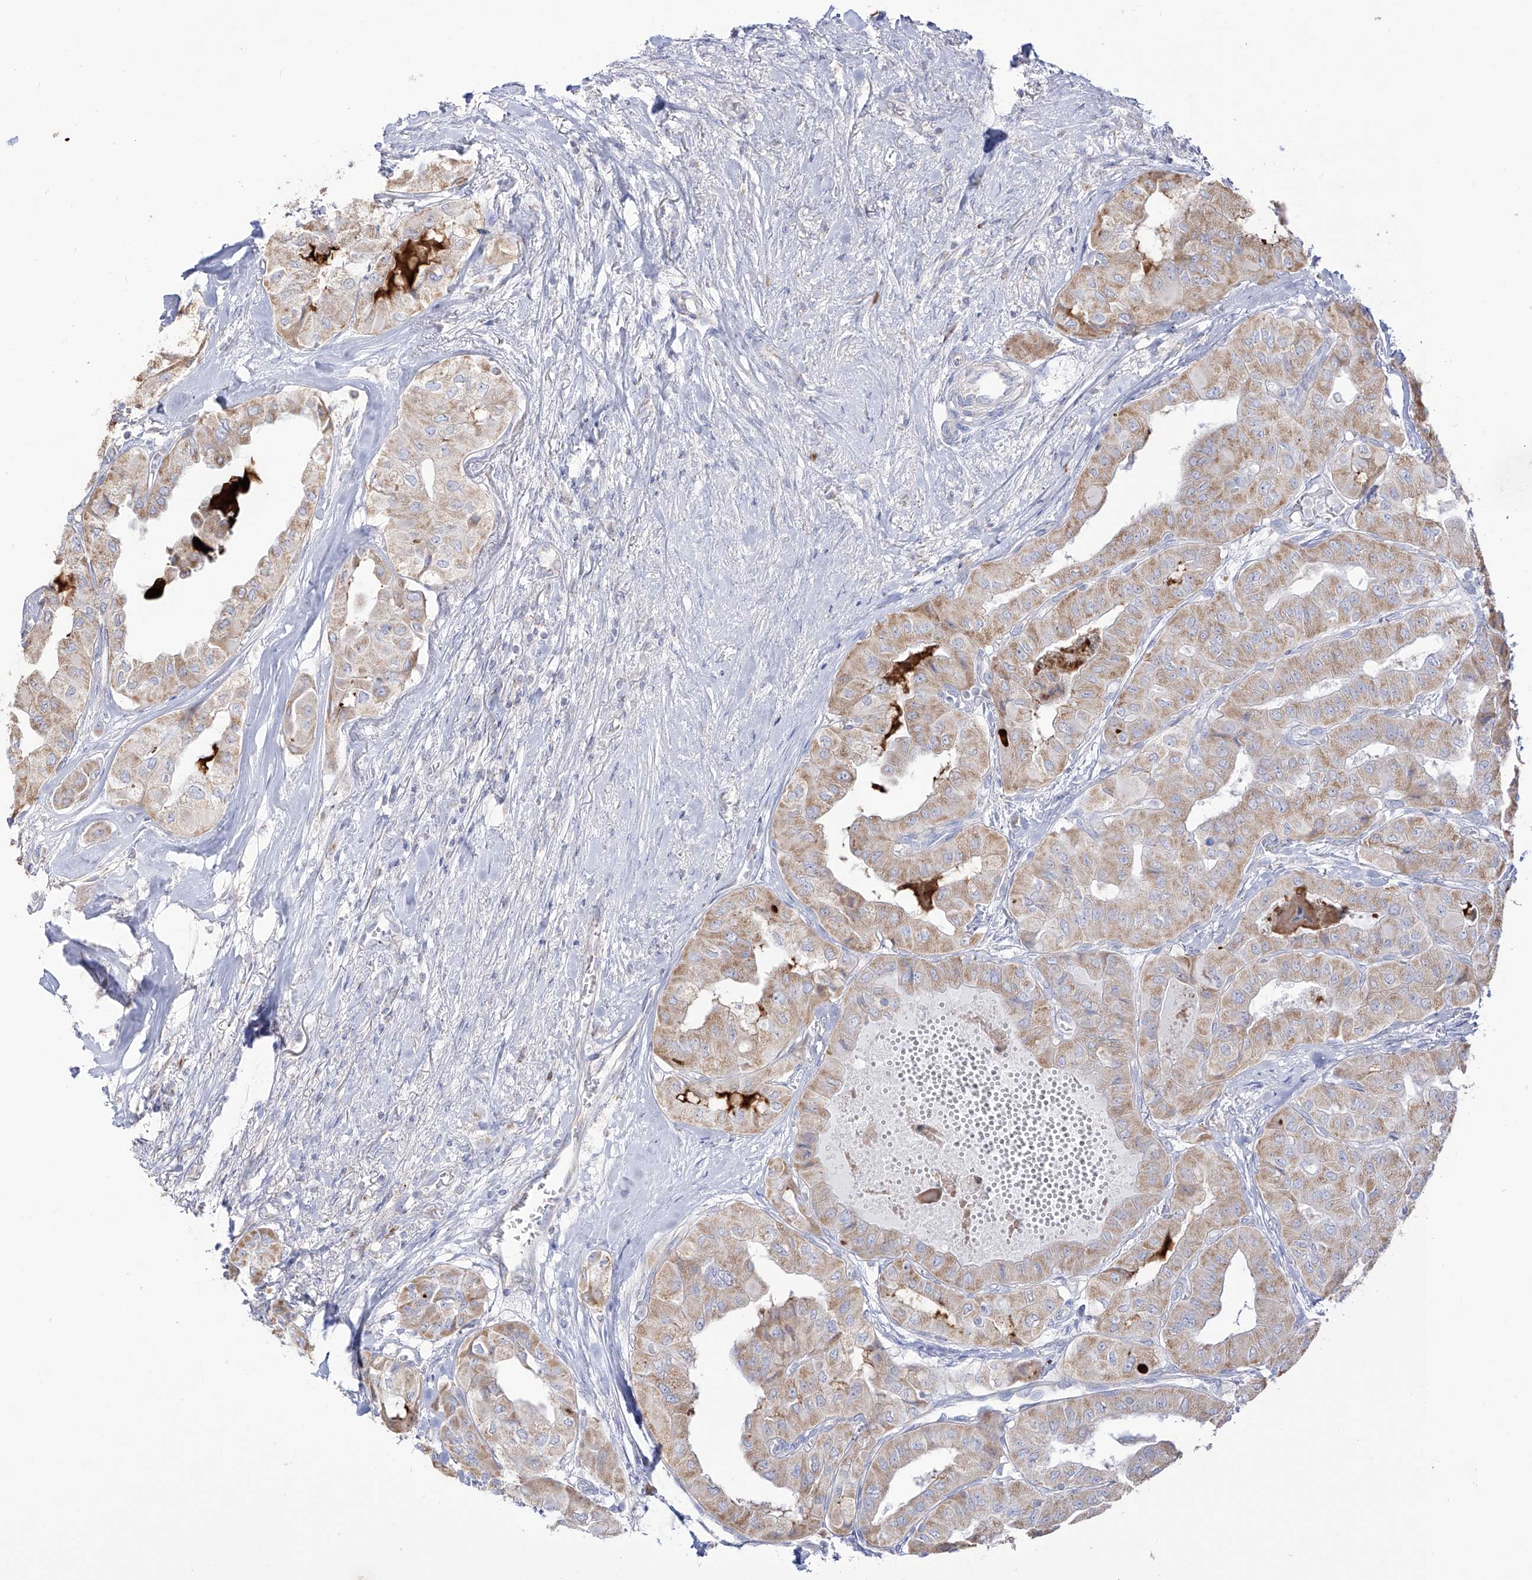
{"staining": {"intensity": "weak", "quantity": ">75%", "location": "cytoplasmic/membranous"}, "tissue": "thyroid cancer", "cell_type": "Tumor cells", "image_type": "cancer", "snomed": [{"axis": "morphology", "description": "Papillary adenocarcinoma, NOS"}, {"axis": "topography", "description": "Thyroid gland"}], "caption": "An image of human thyroid papillary adenocarcinoma stained for a protein displays weak cytoplasmic/membranous brown staining in tumor cells.", "gene": "RCHY1", "patient": {"sex": "female", "age": 59}}